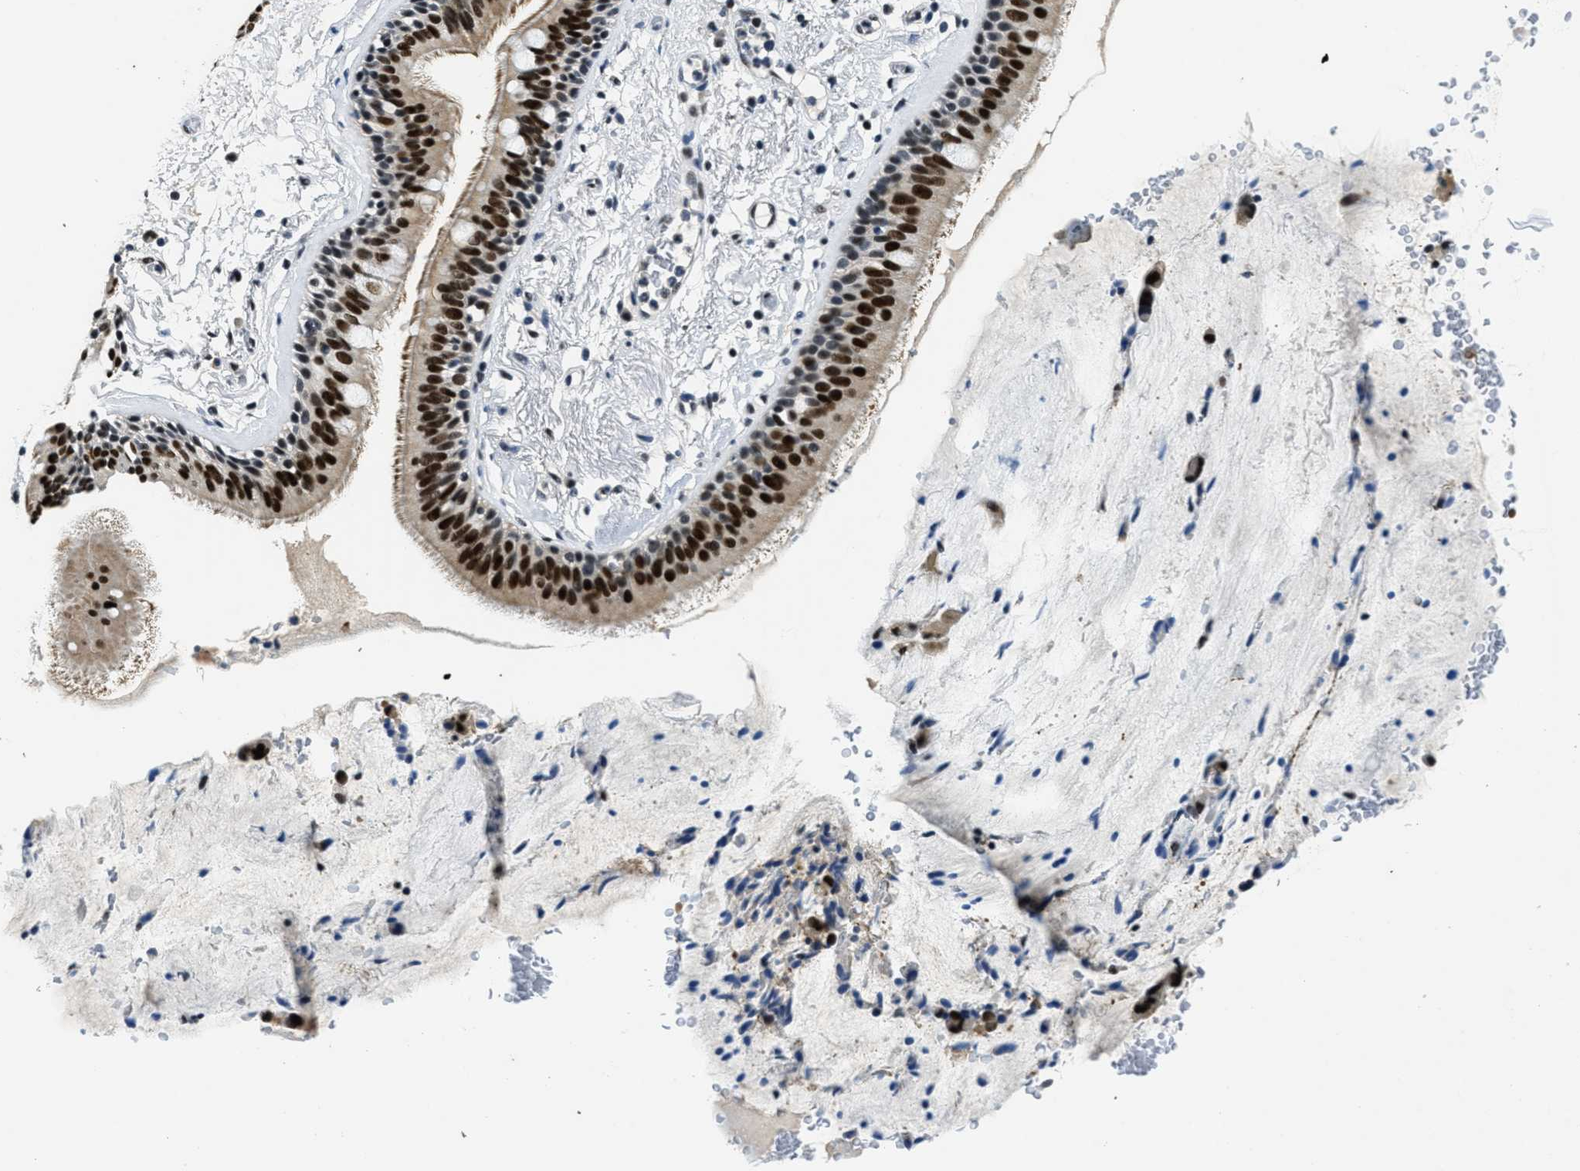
{"staining": {"intensity": "strong", "quantity": "25%-75%", "location": "nuclear"}, "tissue": "bronchus", "cell_type": "Respiratory epithelial cells", "image_type": "normal", "snomed": [{"axis": "morphology", "description": "Normal tissue, NOS"}, {"axis": "topography", "description": "Cartilage tissue"}], "caption": "Brown immunohistochemical staining in normal human bronchus exhibits strong nuclear staining in about 25%-75% of respiratory epithelial cells.", "gene": "SSB", "patient": {"sex": "female", "age": 63}}